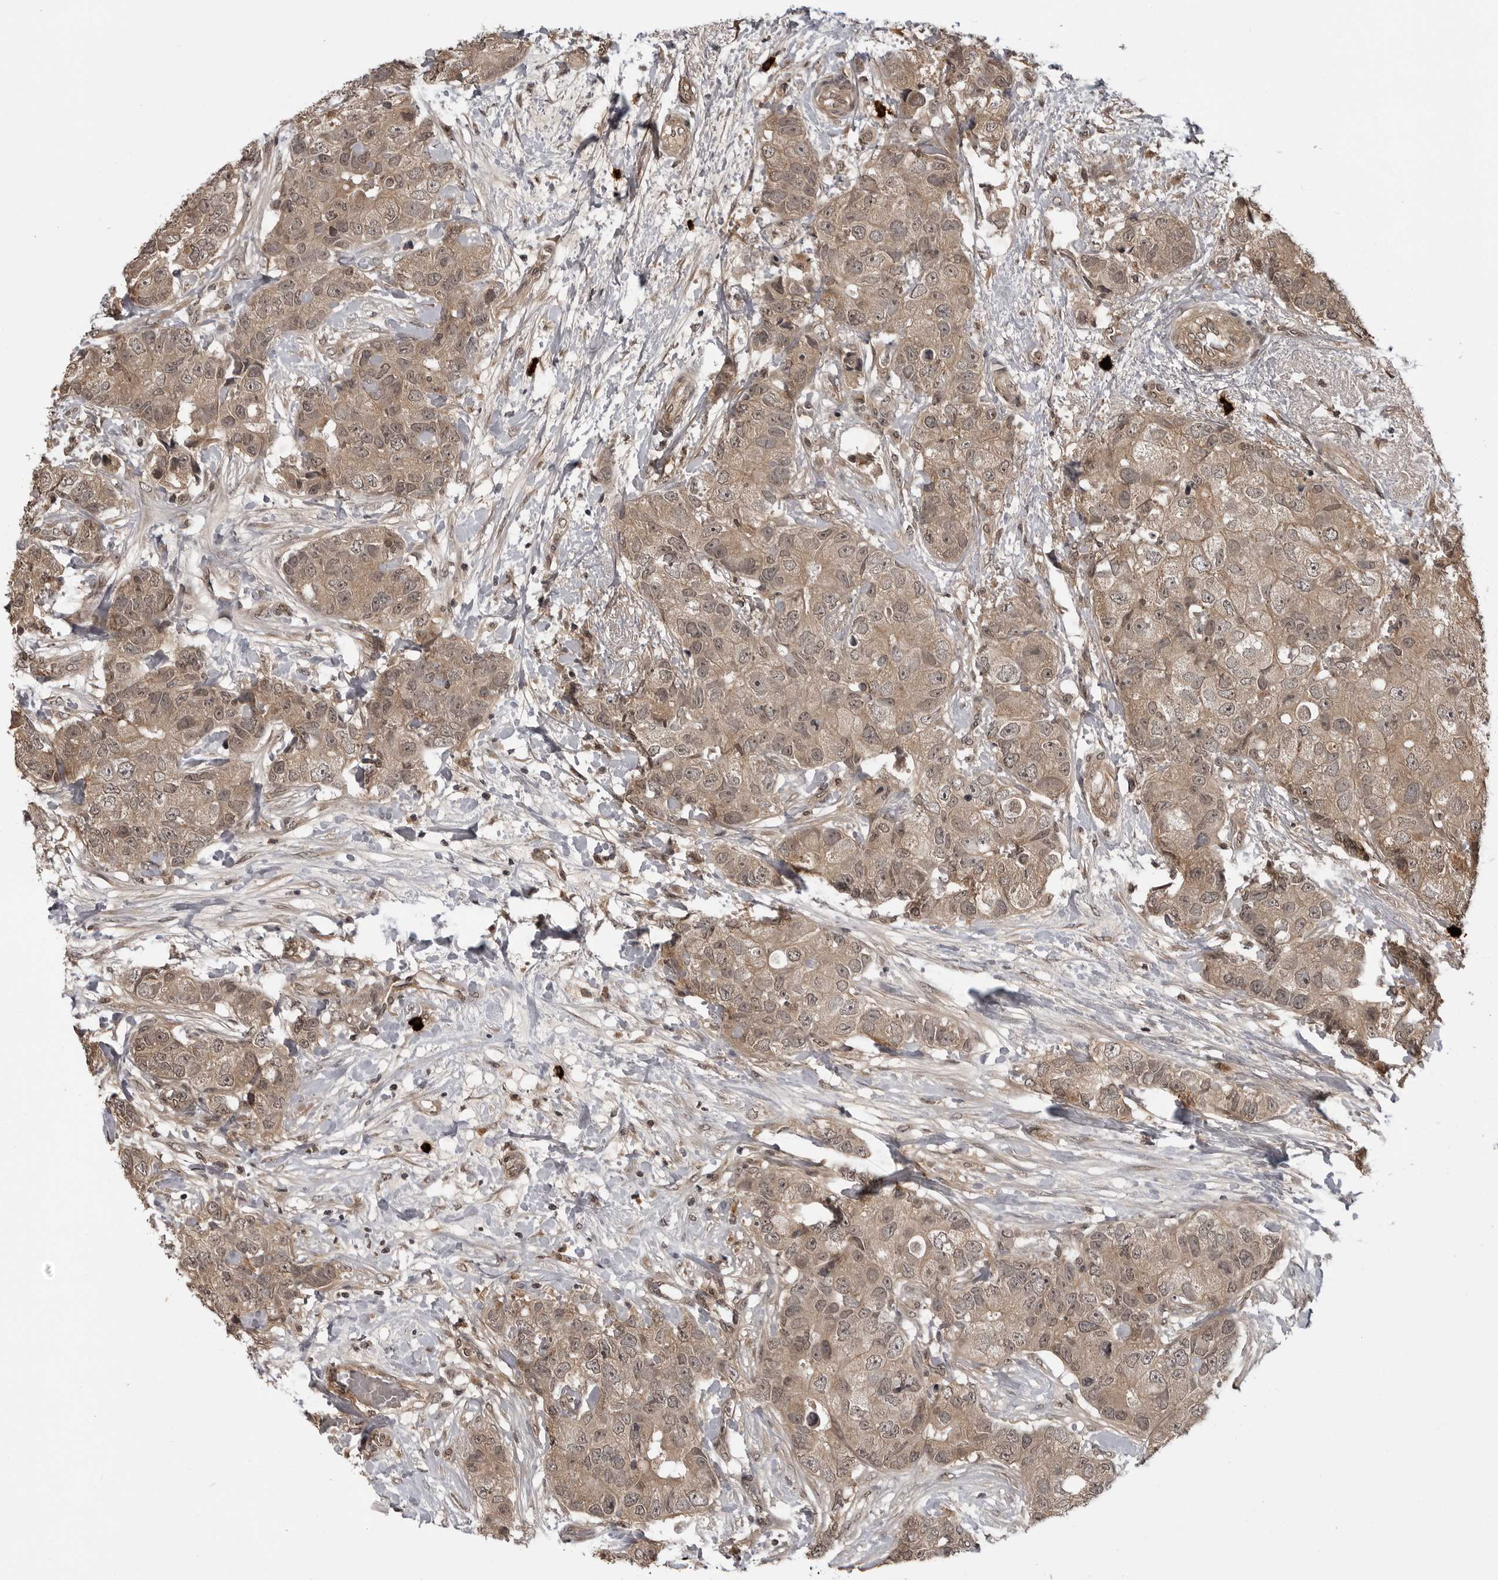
{"staining": {"intensity": "moderate", "quantity": ">75%", "location": "cytoplasmic/membranous,nuclear"}, "tissue": "breast cancer", "cell_type": "Tumor cells", "image_type": "cancer", "snomed": [{"axis": "morphology", "description": "Duct carcinoma"}, {"axis": "topography", "description": "Breast"}], "caption": "This histopathology image displays IHC staining of human intraductal carcinoma (breast), with medium moderate cytoplasmic/membranous and nuclear positivity in about >75% of tumor cells.", "gene": "IL24", "patient": {"sex": "female", "age": 62}}